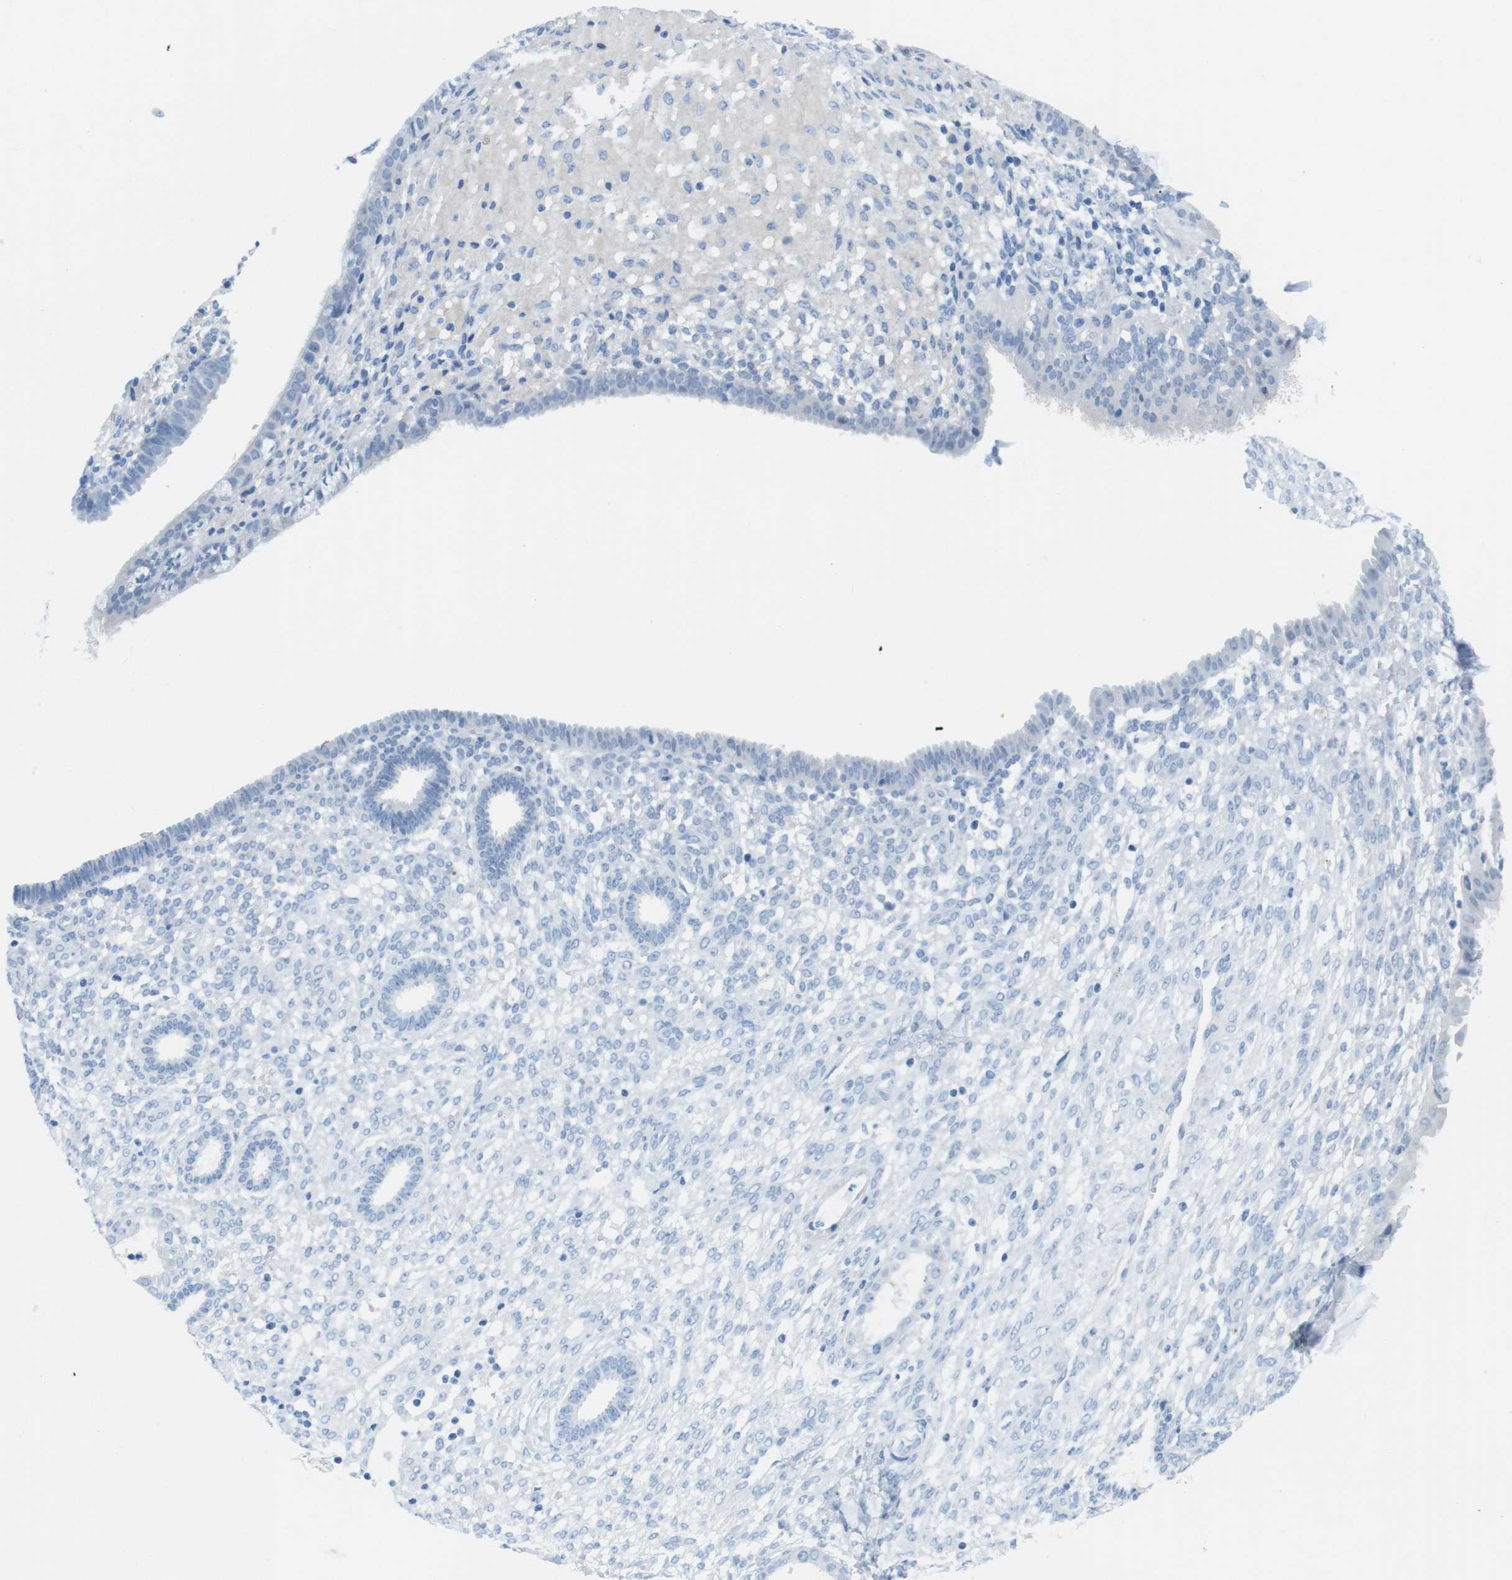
{"staining": {"intensity": "negative", "quantity": "none", "location": "none"}, "tissue": "endometrium", "cell_type": "Cells in endometrial stroma", "image_type": "normal", "snomed": [{"axis": "morphology", "description": "Normal tissue, NOS"}, {"axis": "topography", "description": "Endometrium"}], "caption": "Cells in endometrial stroma are negative for brown protein staining in unremarkable endometrium. Brightfield microscopy of immunohistochemistry stained with DAB (3,3'-diaminobenzidine) (brown) and hematoxylin (blue), captured at high magnification.", "gene": "GAP43", "patient": {"sex": "female", "age": 61}}